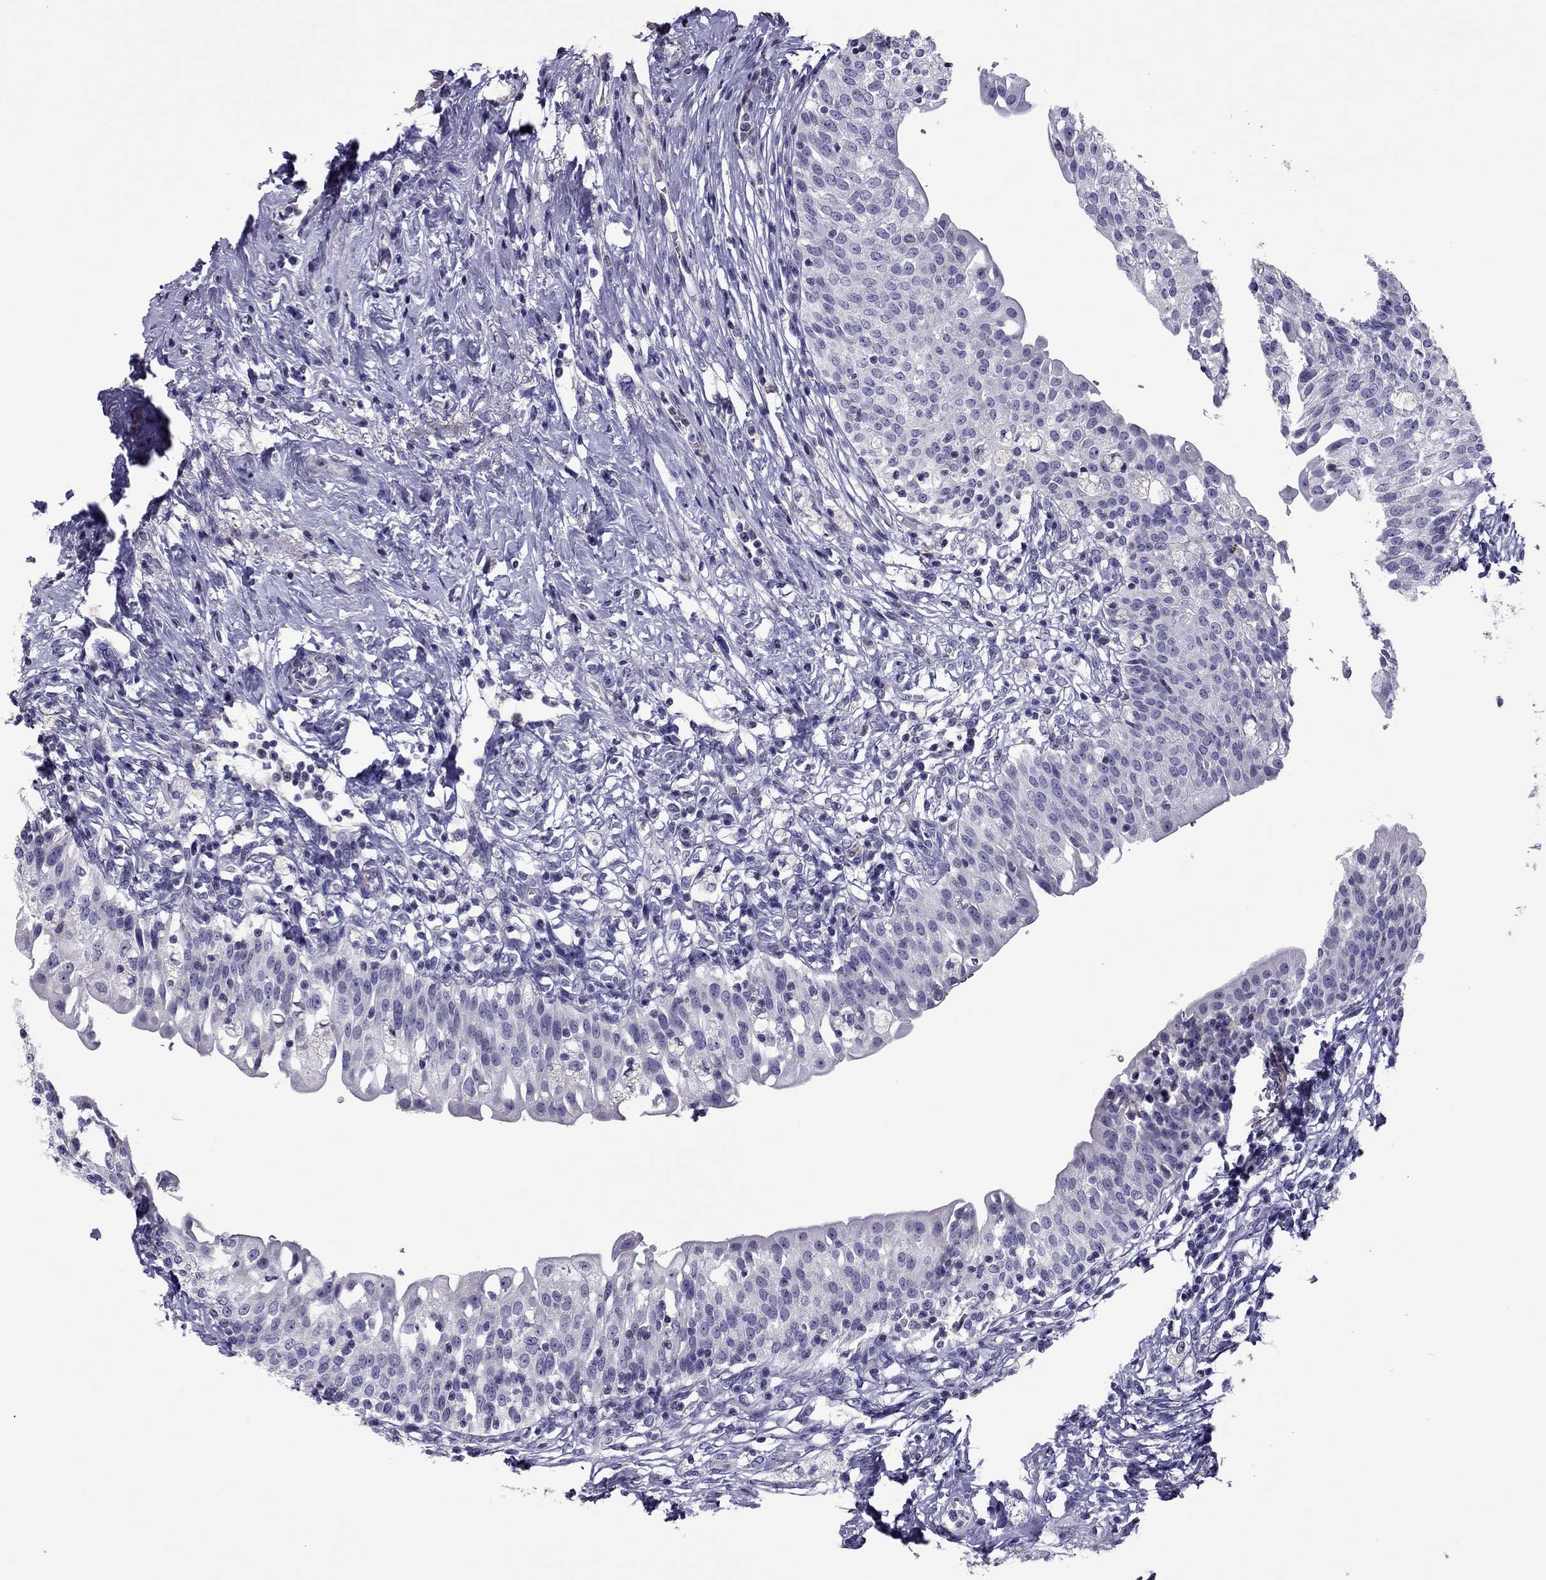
{"staining": {"intensity": "negative", "quantity": "none", "location": "none"}, "tissue": "urinary bladder", "cell_type": "Urothelial cells", "image_type": "normal", "snomed": [{"axis": "morphology", "description": "Normal tissue, NOS"}, {"axis": "topography", "description": "Urinary bladder"}], "caption": "Protein analysis of normal urinary bladder exhibits no significant positivity in urothelial cells. (Brightfield microscopy of DAB immunohistochemistry at high magnification).", "gene": "SLC16A8", "patient": {"sex": "male", "age": 76}}